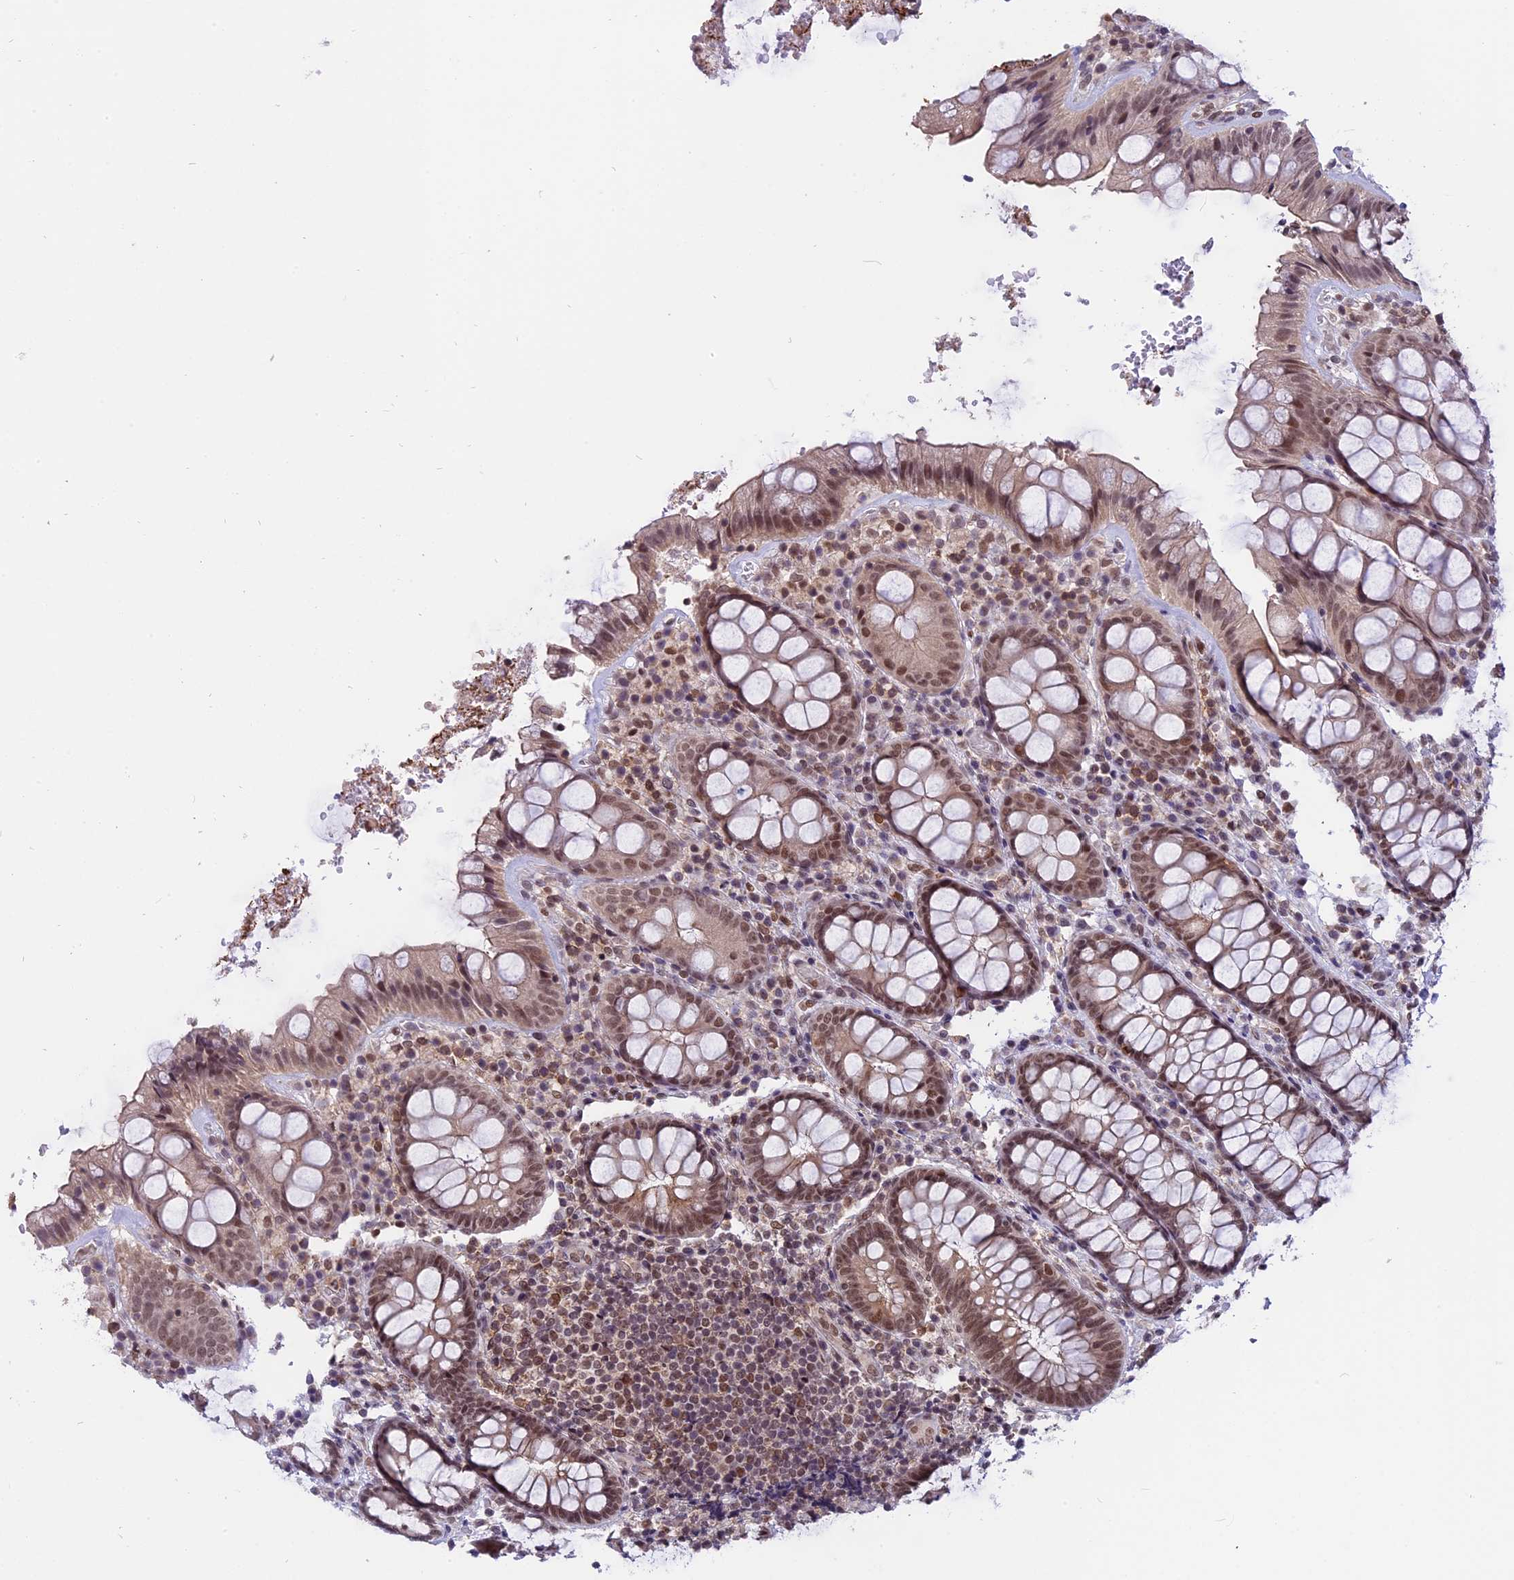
{"staining": {"intensity": "moderate", "quantity": ">75%", "location": "cytoplasmic/membranous,nuclear"}, "tissue": "rectum", "cell_type": "Glandular cells", "image_type": "normal", "snomed": [{"axis": "morphology", "description": "Normal tissue, NOS"}, {"axis": "topography", "description": "Rectum"}], "caption": "Protein expression analysis of benign rectum shows moderate cytoplasmic/membranous,nuclear positivity in approximately >75% of glandular cells.", "gene": "TADA3", "patient": {"sex": "male", "age": 83}}